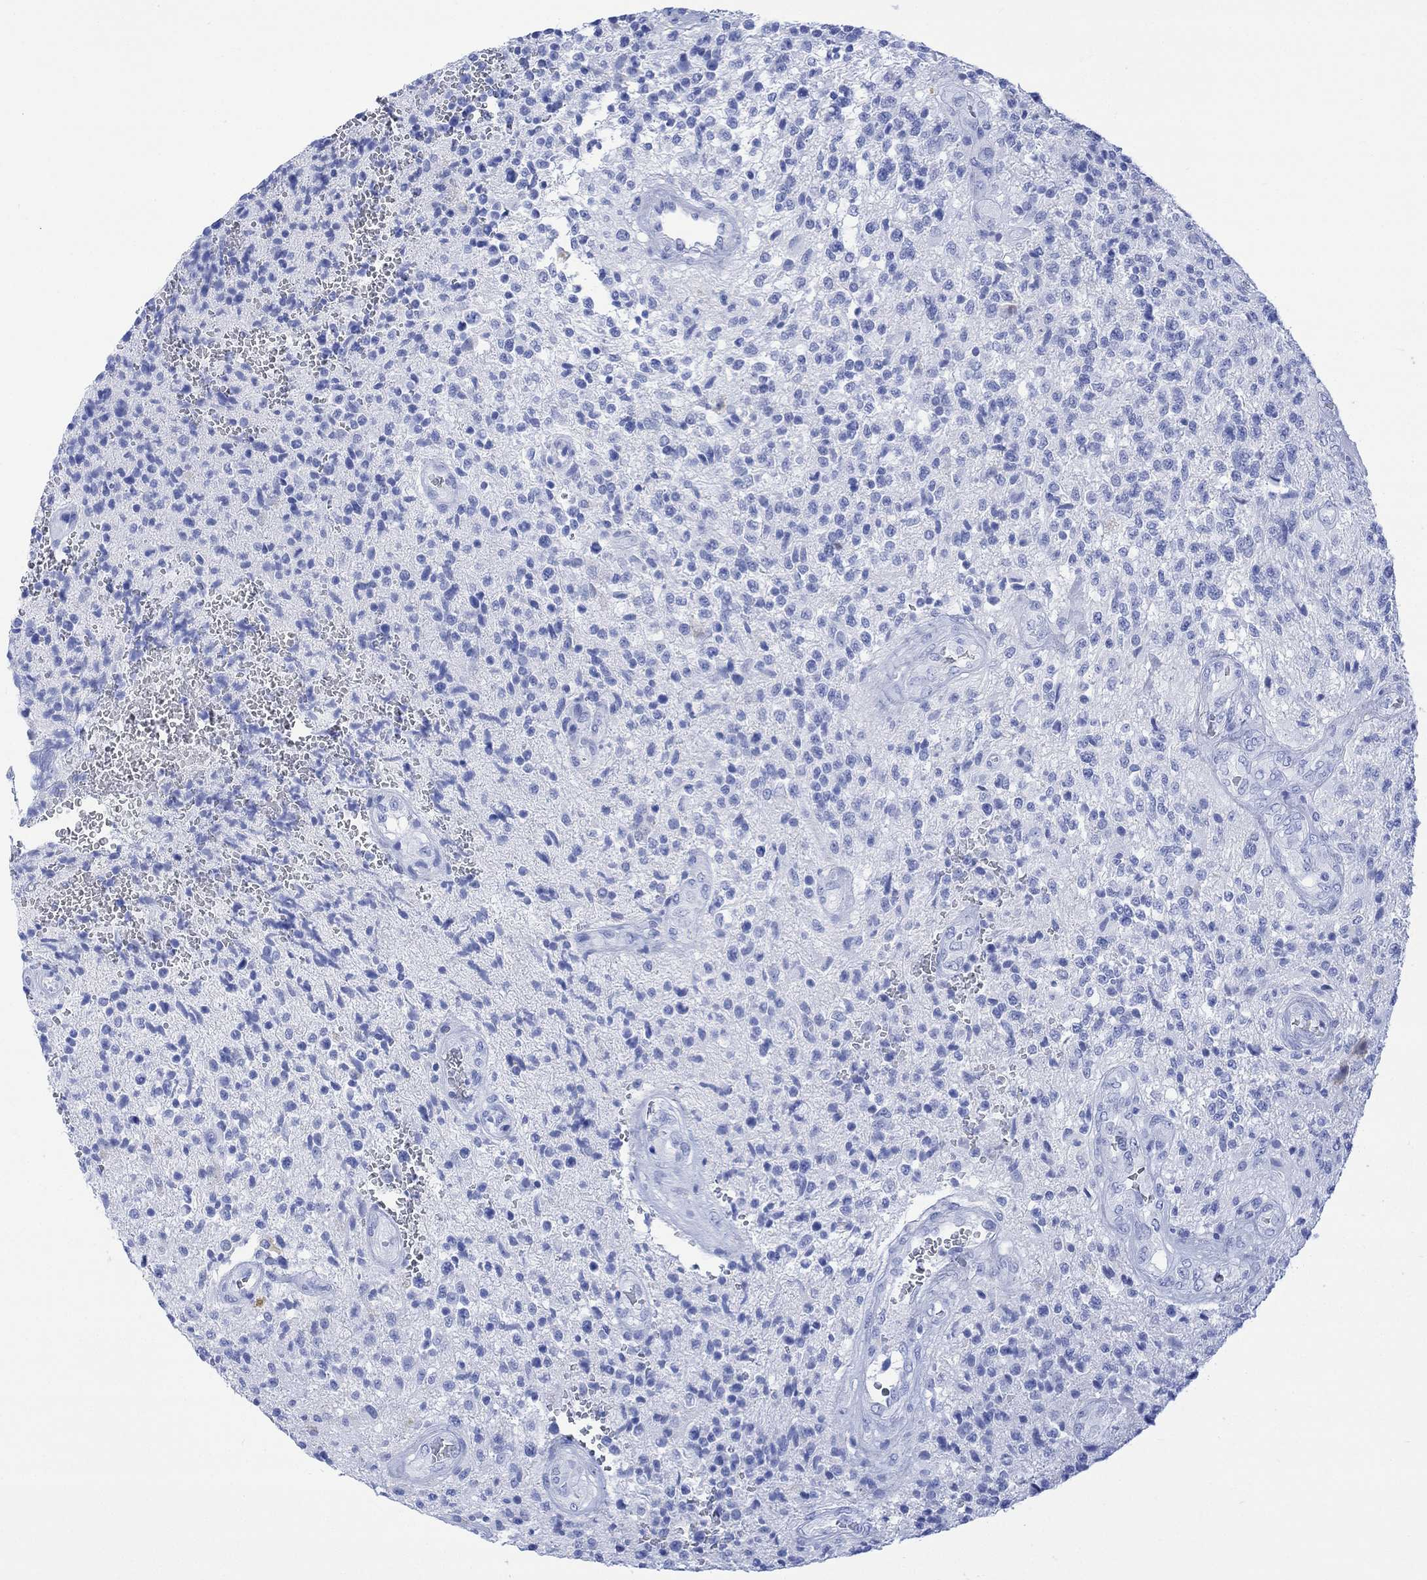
{"staining": {"intensity": "negative", "quantity": "none", "location": "none"}, "tissue": "glioma", "cell_type": "Tumor cells", "image_type": "cancer", "snomed": [{"axis": "morphology", "description": "Glioma, malignant, High grade"}, {"axis": "topography", "description": "Brain"}], "caption": "DAB immunohistochemical staining of glioma displays no significant positivity in tumor cells. The staining was performed using DAB to visualize the protein expression in brown, while the nuclei were stained in blue with hematoxylin (Magnification: 20x).", "gene": "CELF4", "patient": {"sex": "male", "age": 56}}